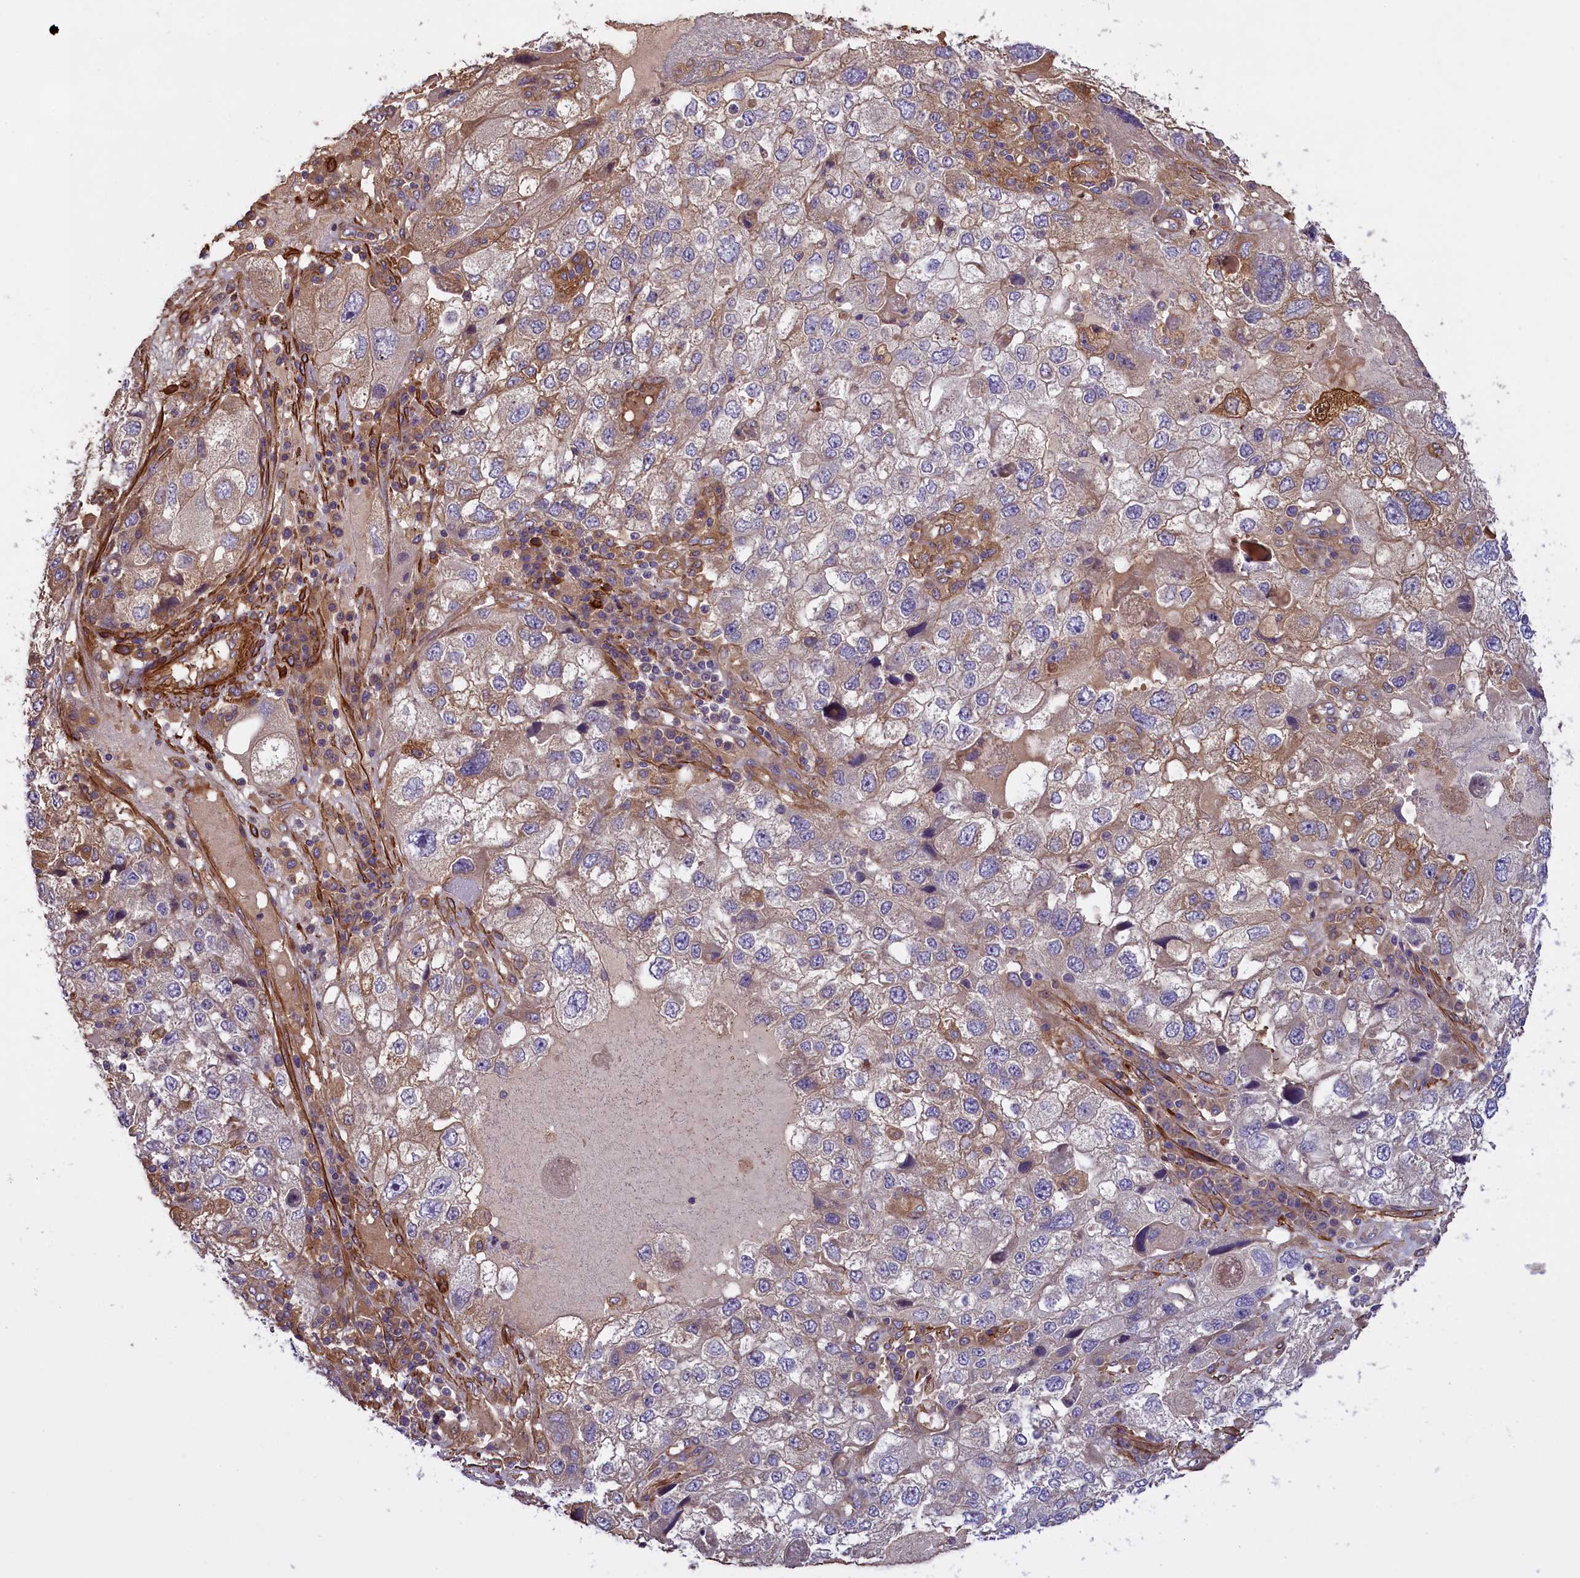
{"staining": {"intensity": "weak", "quantity": "<25%", "location": "cytoplasmic/membranous"}, "tissue": "endometrial cancer", "cell_type": "Tumor cells", "image_type": "cancer", "snomed": [{"axis": "morphology", "description": "Adenocarcinoma, NOS"}, {"axis": "topography", "description": "Endometrium"}], "caption": "DAB (3,3'-diaminobenzidine) immunohistochemical staining of human endometrial cancer (adenocarcinoma) reveals no significant positivity in tumor cells.", "gene": "FUZ", "patient": {"sex": "female", "age": 49}}